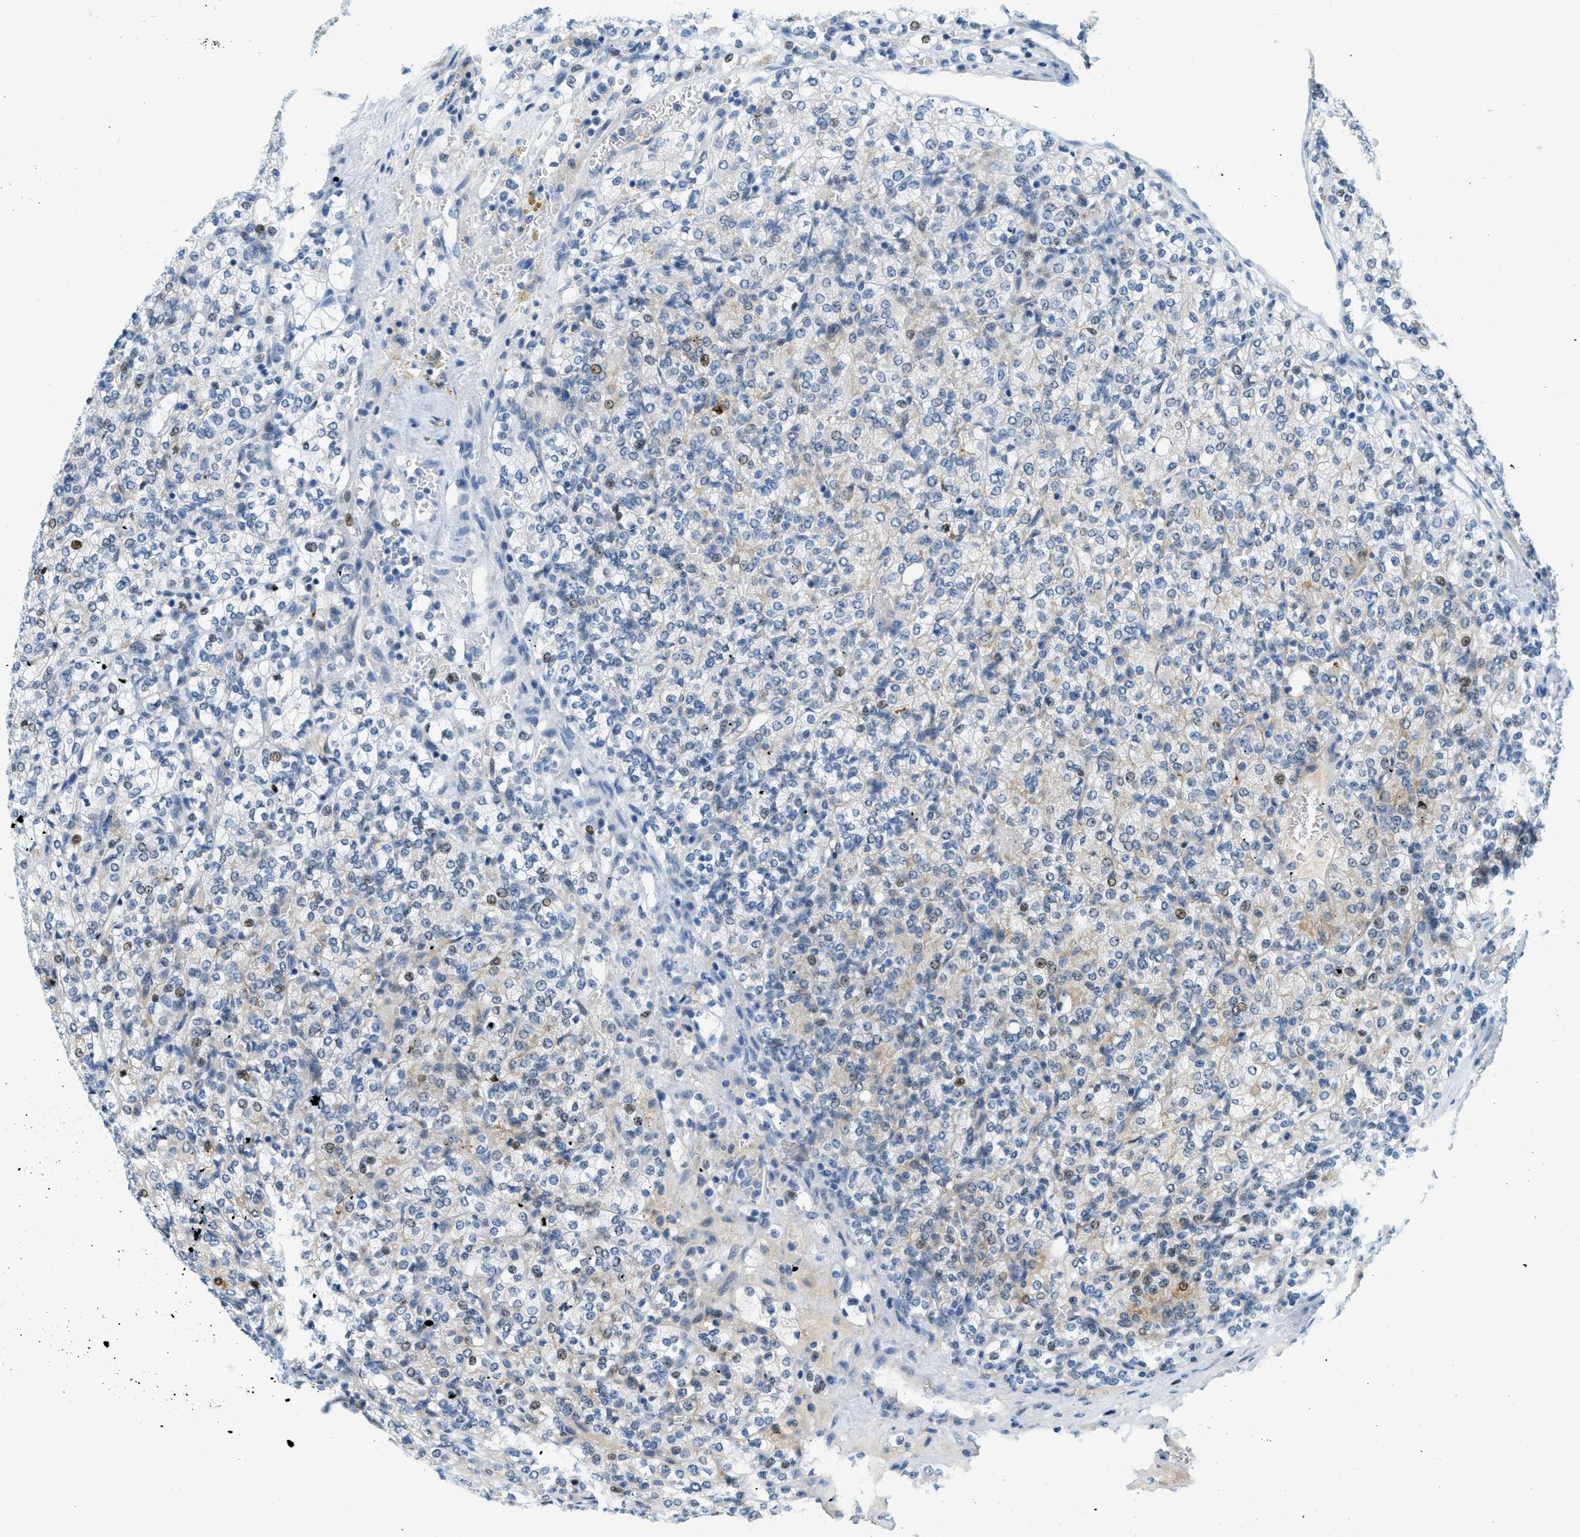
{"staining": {"intensity": "moderate", "quantity": "<25%", "location": "cytoplasmic/membranous"}, "tissue": "renal cancer", "cell_type": "Tumor cells", "image_type": "cancer", "snomed": [{"axis": "morphology", "description": "Adenocarcinoma, NOS"}, {"axis": "topography", "description": "Kidney"}], "caption": "Adenocarcinoma (renal) tissue demonstrates moderate cytoplasmic/membranous expression in about <25% of tumor cells The staining was performed using DAB to visualize the protein expression in brown, while the nuclei were stained in blue with hematoxylin (Magnification: 20x).", "gene": "CYP4X1", "patient": {"sex": "male", "age": 77}}